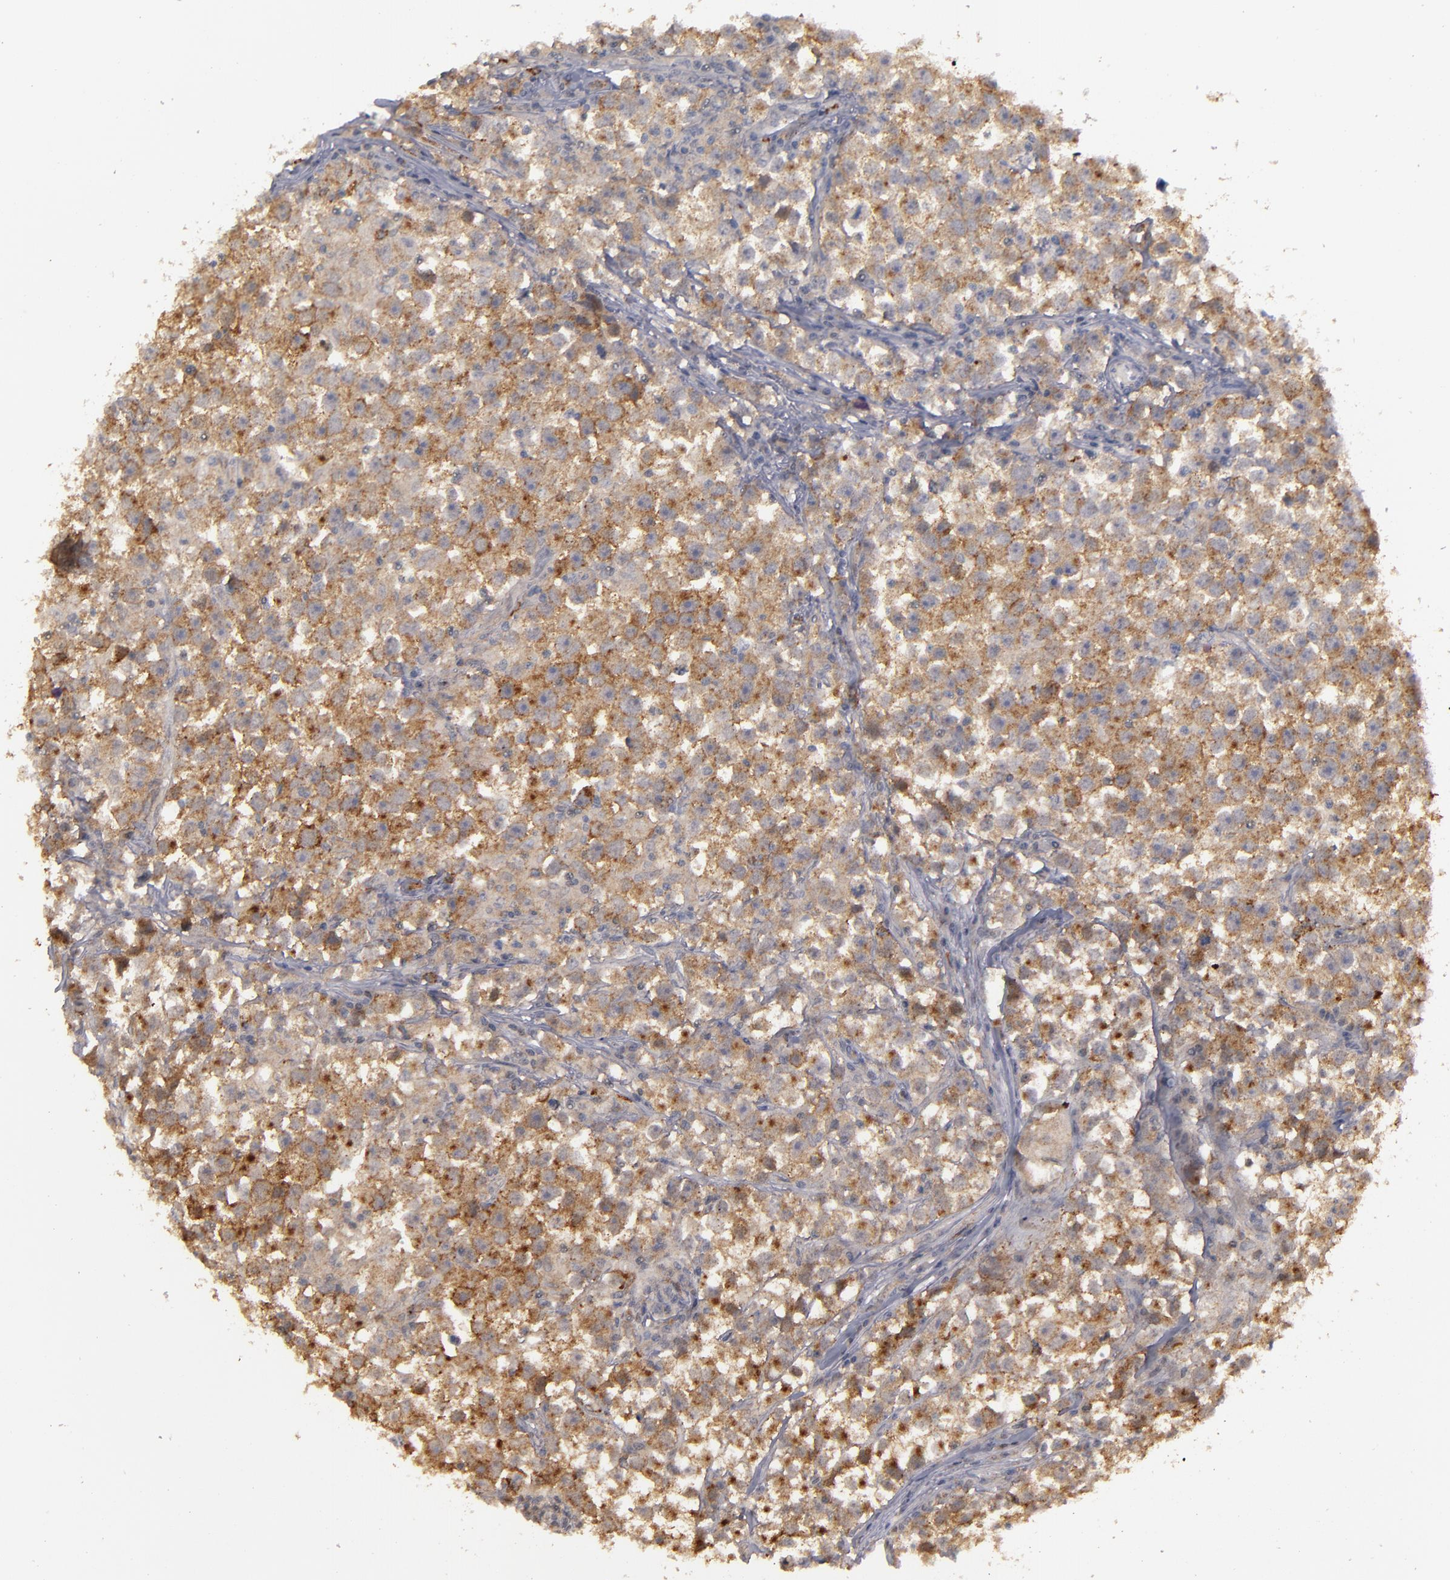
{"staining": {"intensity": "moderate", "quantity": ">75%", "location": "cytoplasmic/membranous"}, "tissue": "testis cancer", "cell_type": "Tumor cells", "image_type": "cancer", "snomed": [{"axis": "morphology", "description": "Seminoma, NOS"}, {"axis": "topography", "description": "Testis"}], "caption": "The micrograph exhibits immunohistochemical staining of testis cancer. There is moderate cytoplasmic/membranous staining is appreciated in about >75% of tumor cells.", "gene": "STX3", "patient": {"sex": "male", "age": 33}}